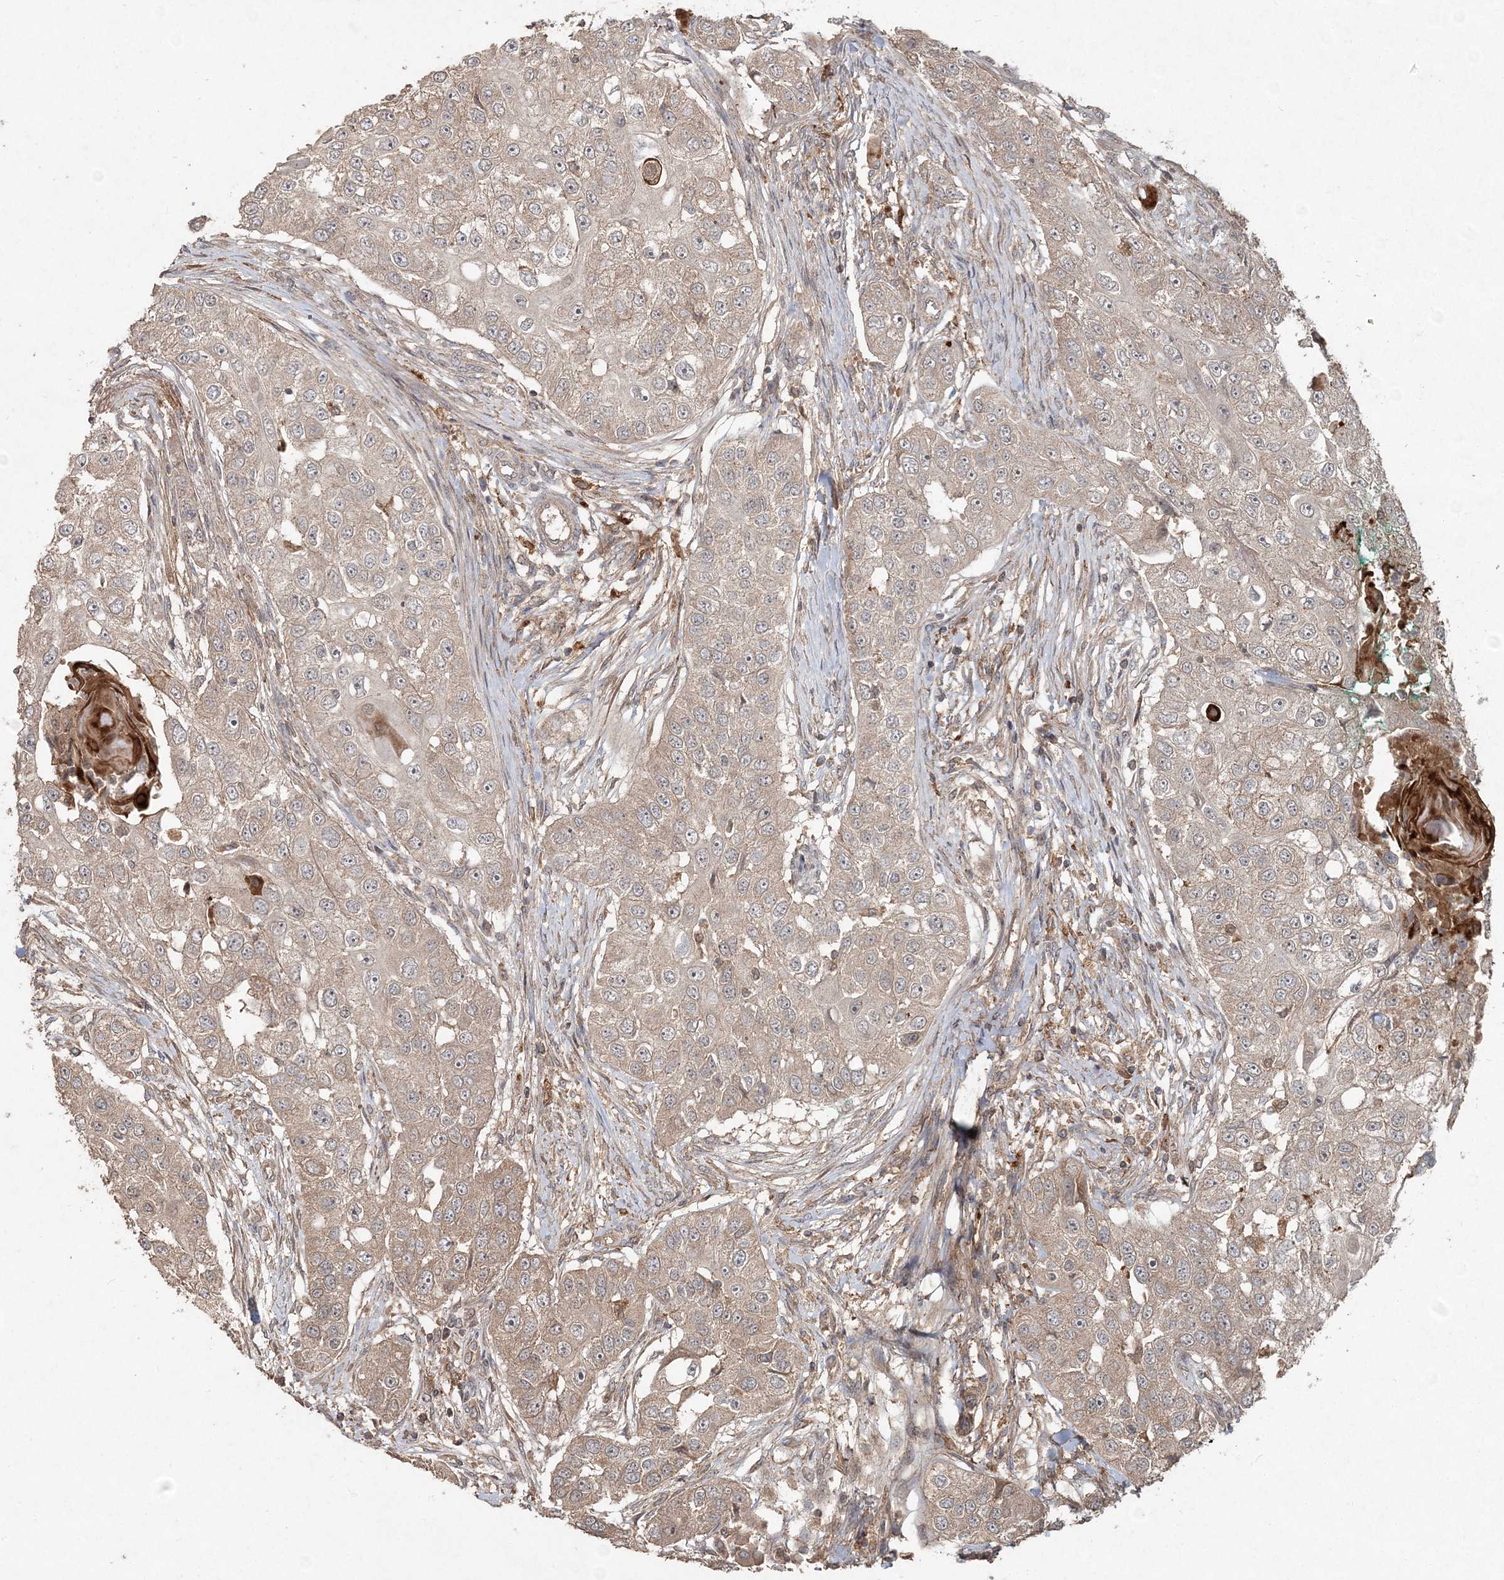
{"staining": {"intensity": "weak", "quantity": "25%-75%", "location": "cytoplasmic/membranous"}, "tissue": "head and neck cancer", "cell_type": "Tumor cells", "image_type": "cancer", "snomed": [{"axis": "morphology", "description": "Normal tissue, NOS"}, {"axis": "morphology", "description": "Squamous cell carcinoma, NOS"}, {"axis": "topography", "description": "Skeletal muscle"}, {"axis": "topography", "description": "Head-Neck"}], "caption": "Protein analysis of head and neck squamous cell carcinoma tissue demonstrates weak cytoplasmic/membranous expression in approximately 25%-75% of tumor cells.", "gene": "SPRY1", "patient": {"sex": "male", "age": 51}}